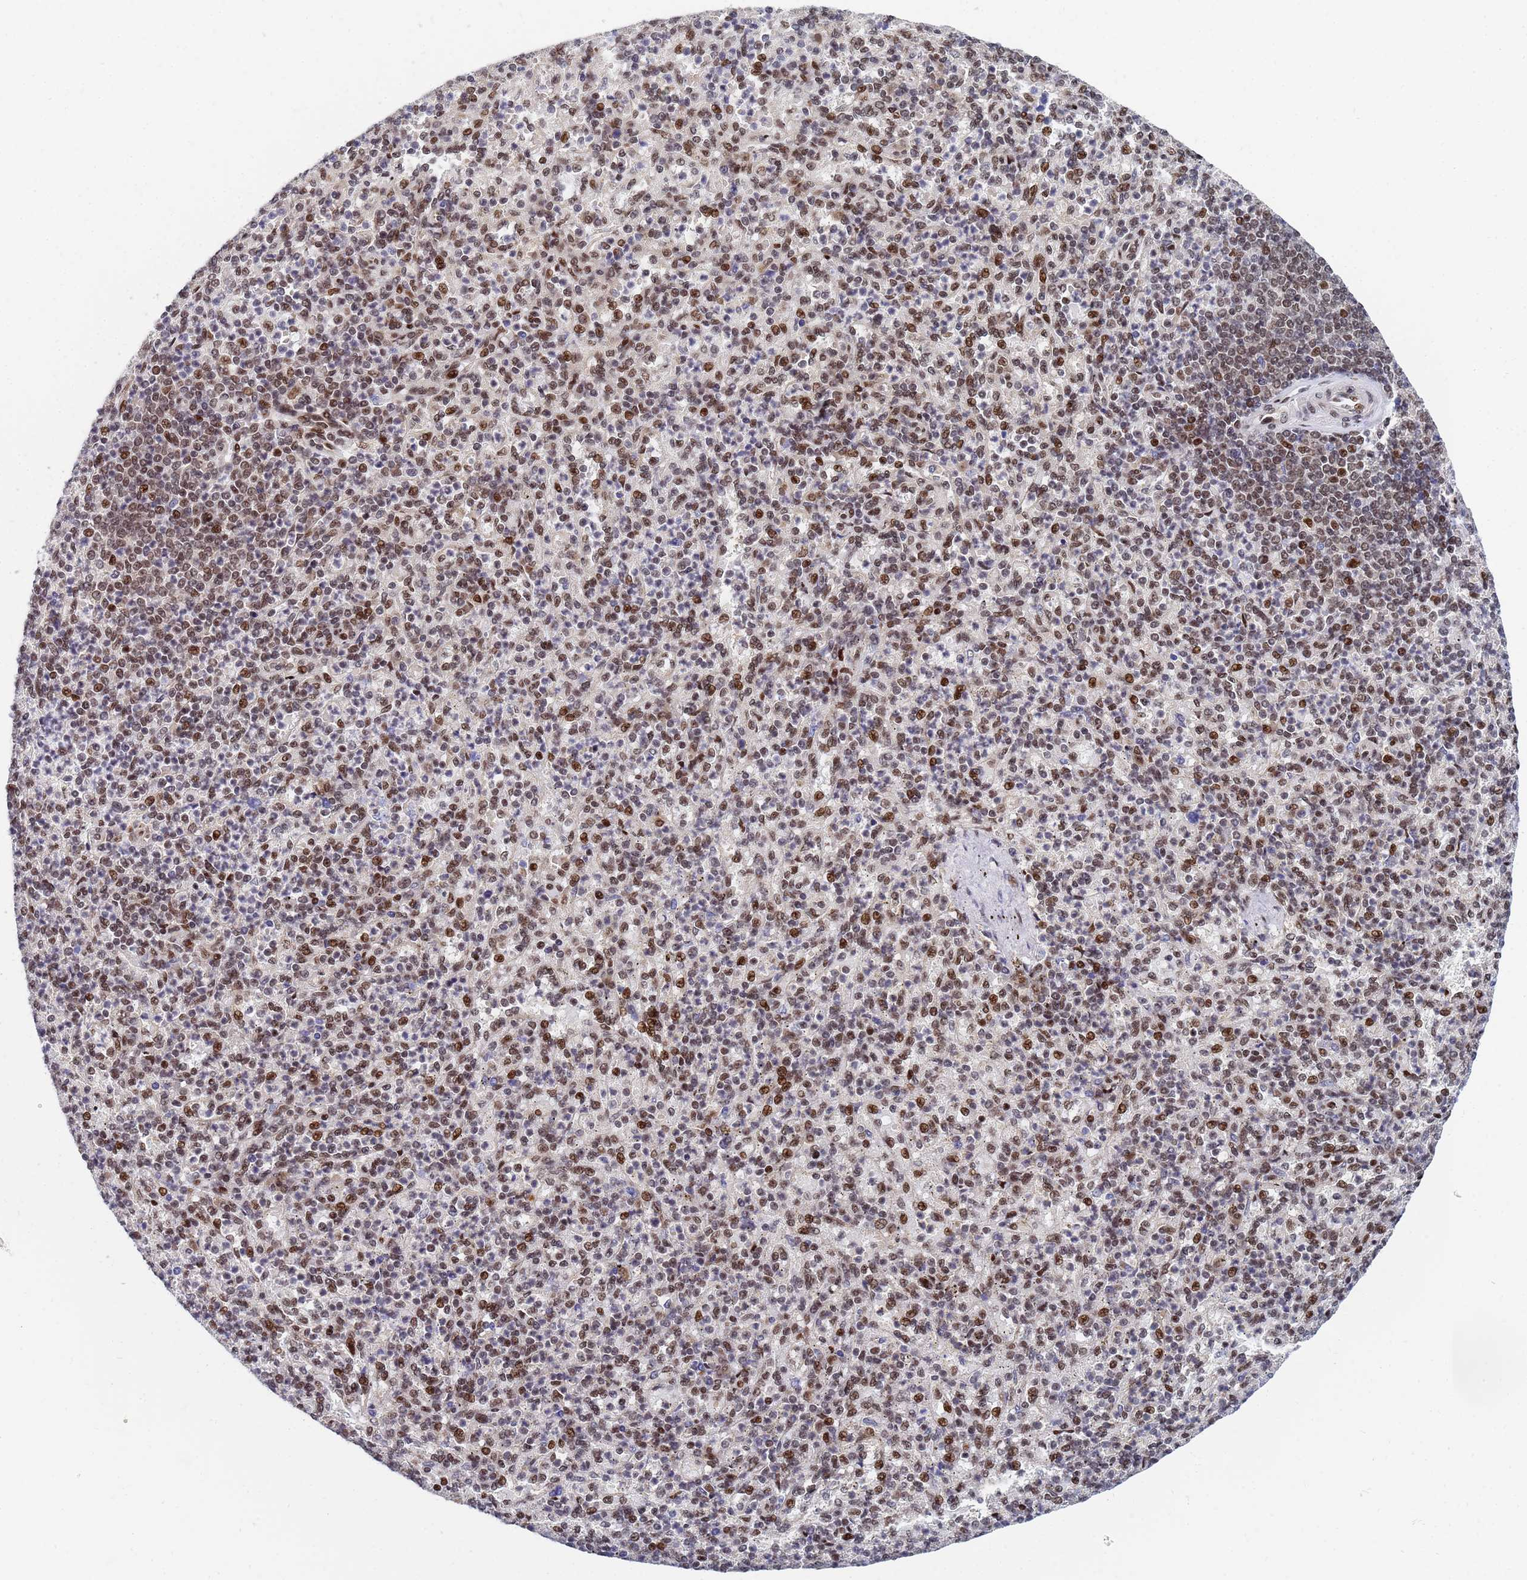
{"staining": {"intensity": "moderate", "quantity": "25%-75%", "location": "nuclear"}, "tissue": "spleen", "cell_type": "Cells in red pulp", "image_type": "normal", "snomed": [{"axis": "morphology", "description": "Normal tissue, NOS"}, {"axis": "topography", "description": "Spleen"}], "caption": "A micrograph of human spleen stained for a protein demonstrates moderate nuclear brown staining in cells in red pulp. The staining was performed using DAB (3,3'-diaminobenzidine), with brown indicating positive protein expression. Nuclei are stained blue with hematoxylin.", "gene": "AP5Z1", "patient": {"sex": "female", "age": 74}}